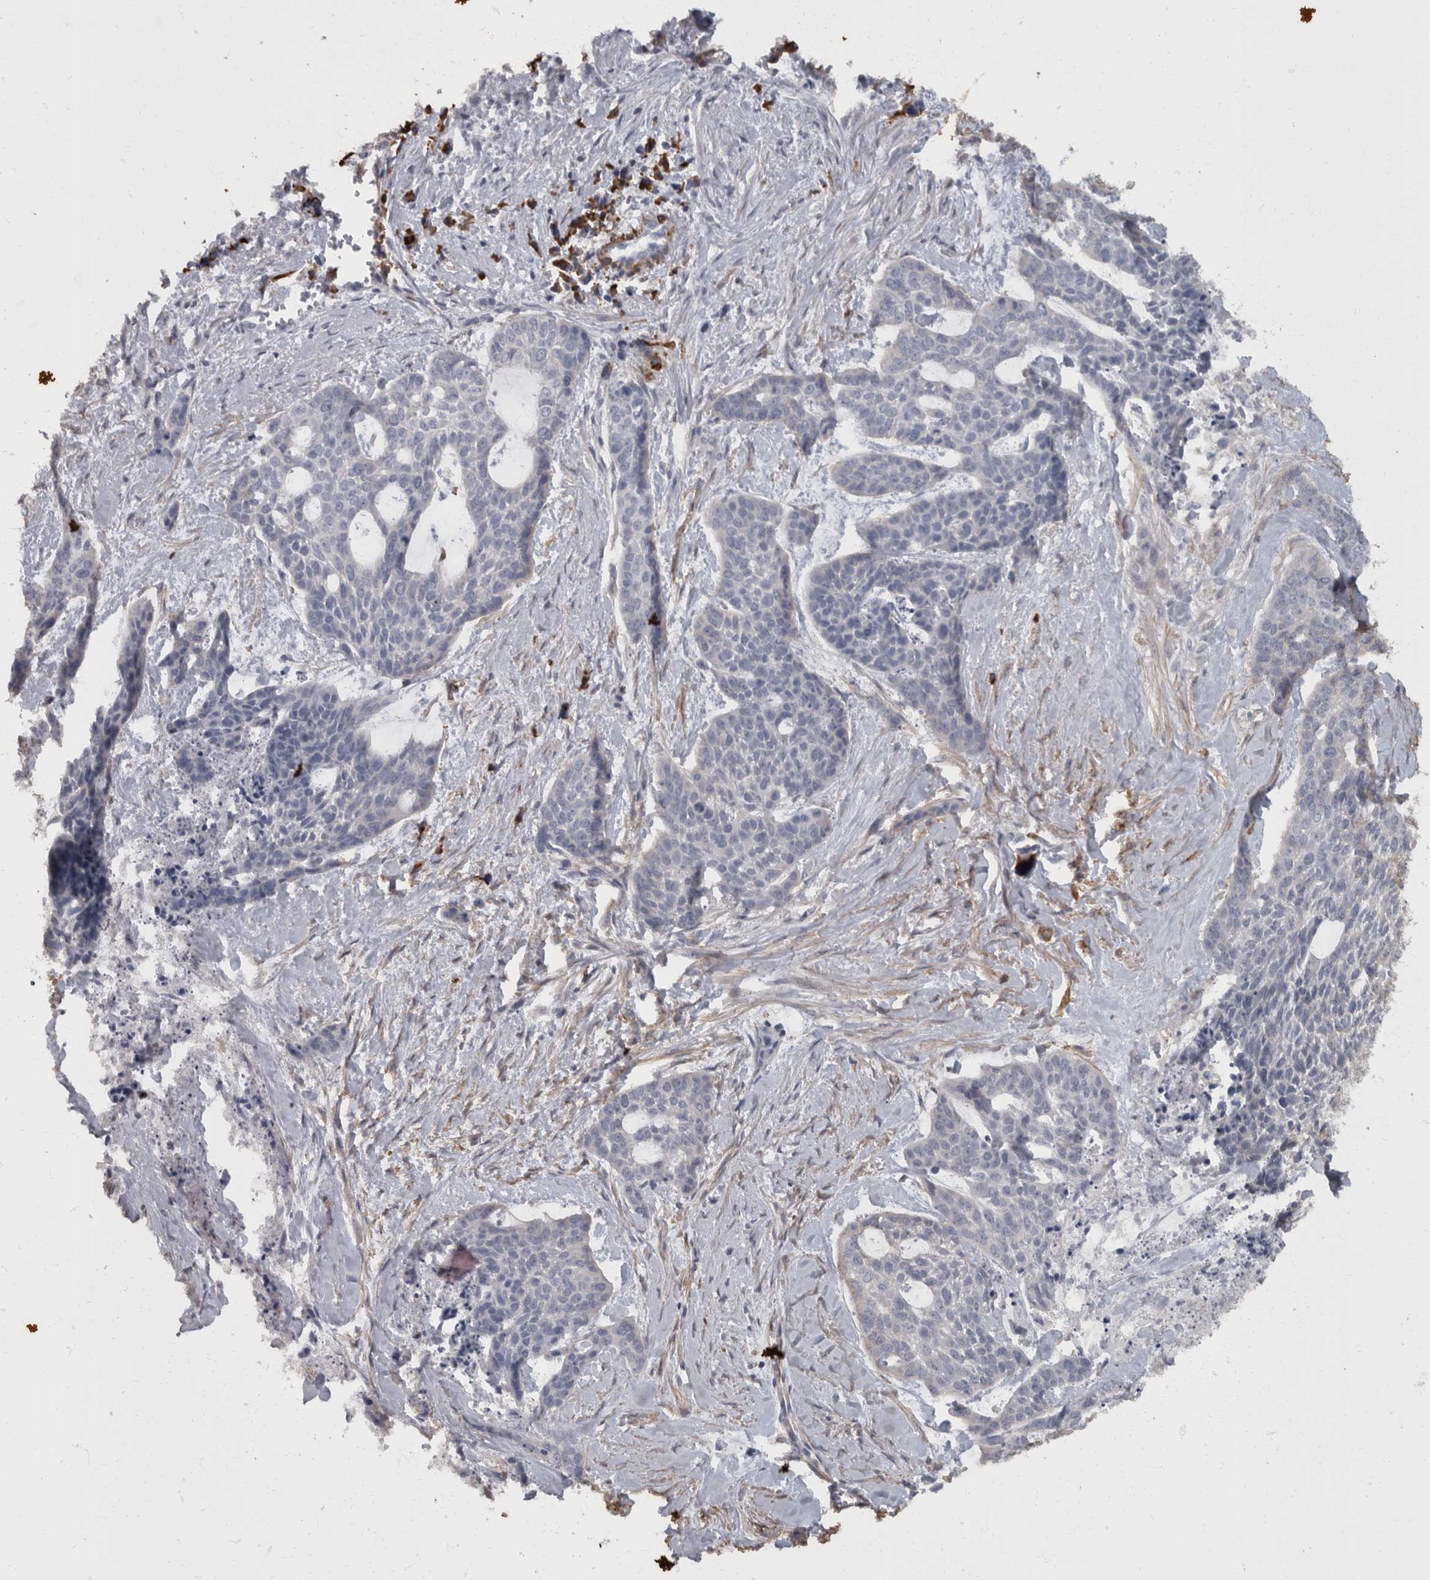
{"staining": {"intensity": "negative", "quantity": "none", "location": "none"}, "tissue": "skin cancer", "cell_type": "Tumor cells", "image_type": "cancer", "snomed": [{"axis": "morphology", "description": "Basal cell carcinoma"}, {"axis": "topography", "description": "Skin"}], "caption": "Tumor cells are negative for brown protein staining in skin cancer.", "gene": "MASTL", "patient": {"sex": "female", "age": 64}}